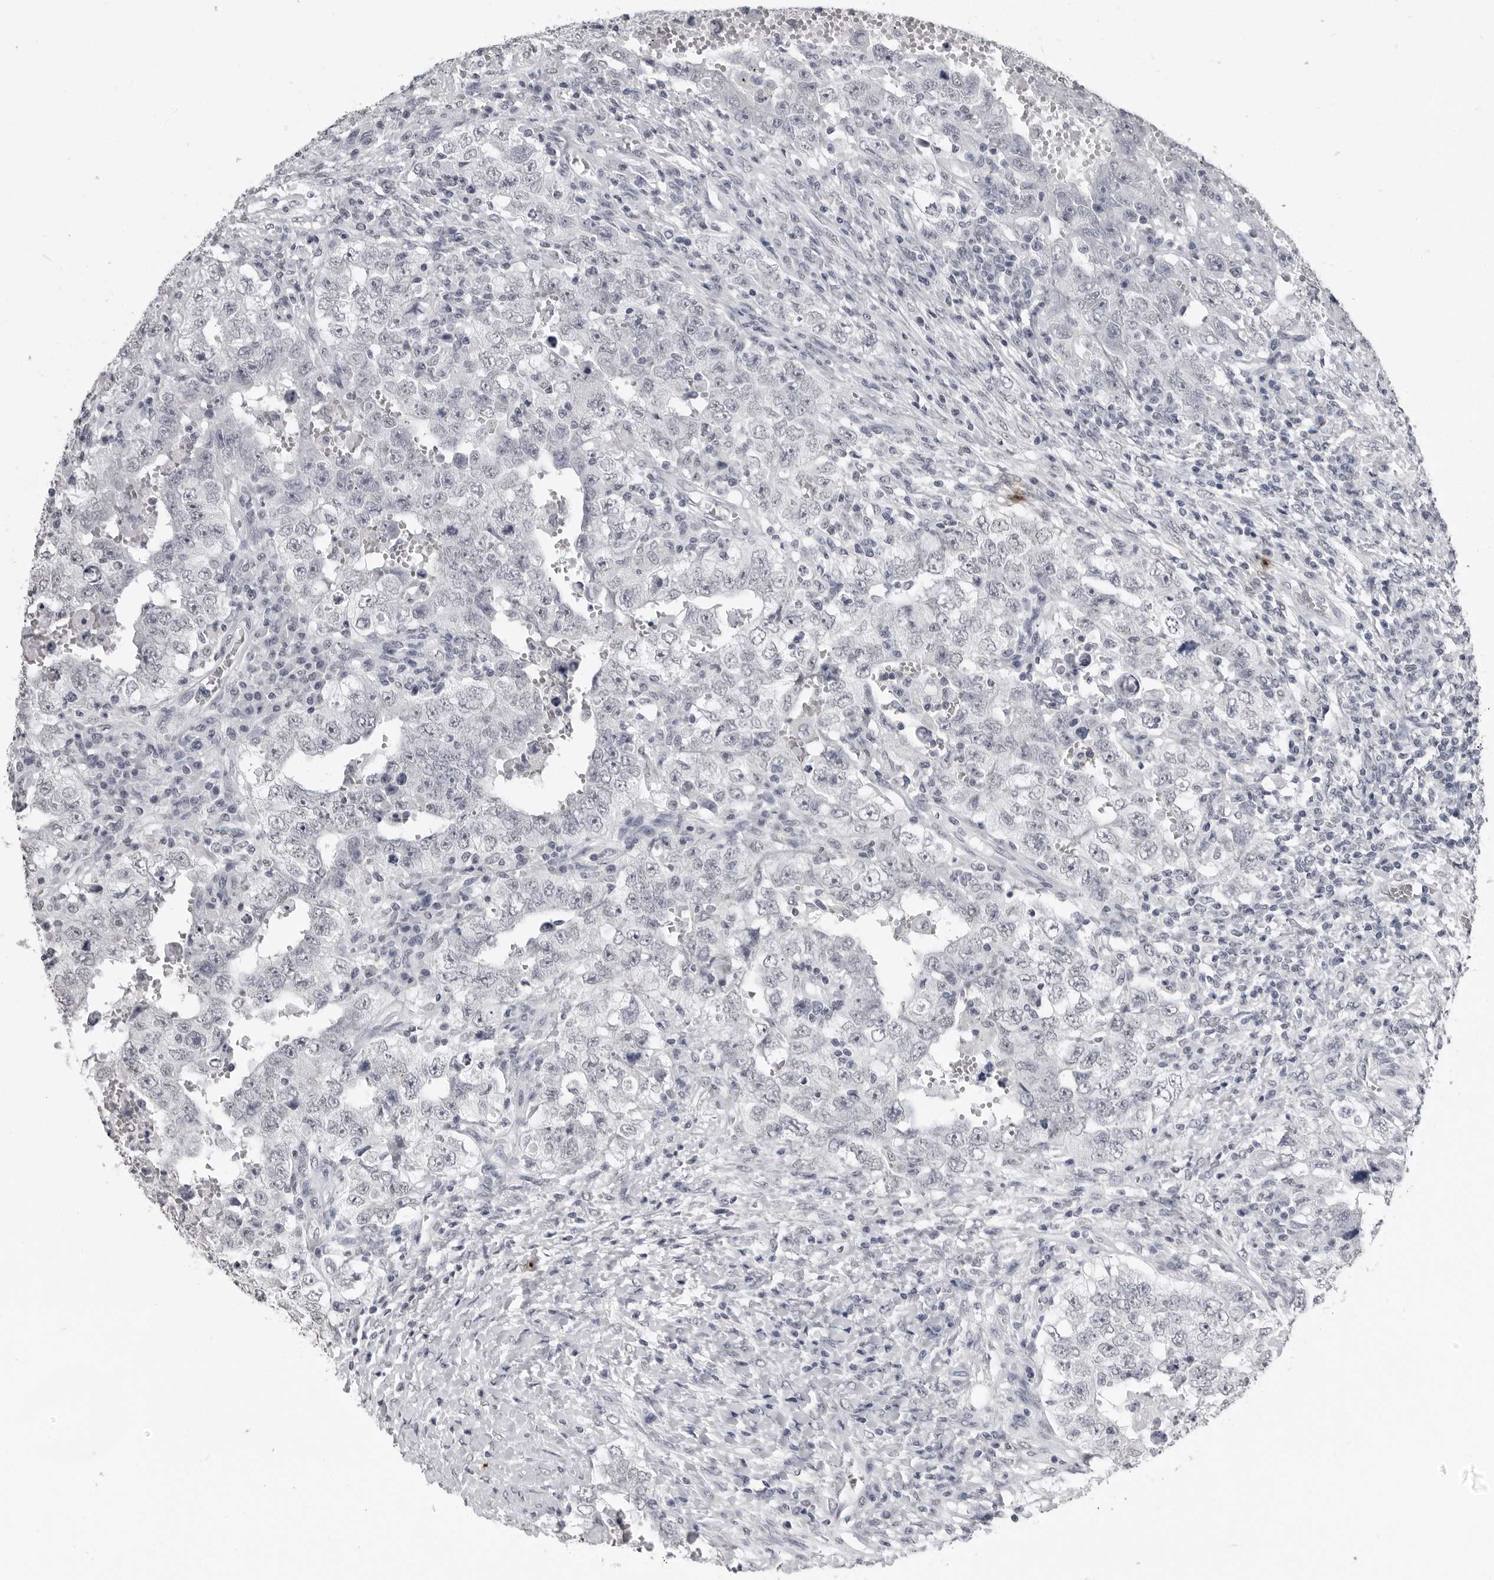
{"staining": {"intensity": "negative", "quantity": "none", "location": "none"}, "tissue": "testis cancer", "cell_type": "Tumor cells", "image_type": "cancer", "snomed": [{"axis": "morphology", "description": "Carcinoma, Embryonal, NOS"}, {"axis": "topography", "description": "Testis"}], "caption": "This is an immunohistochemistry (IHC) photomicrograph of testis embryonal carcinoma. There is no staining in tumor cells.", "gene": "HEPACAM", "patient": {"sex": "male", "age": 26}}